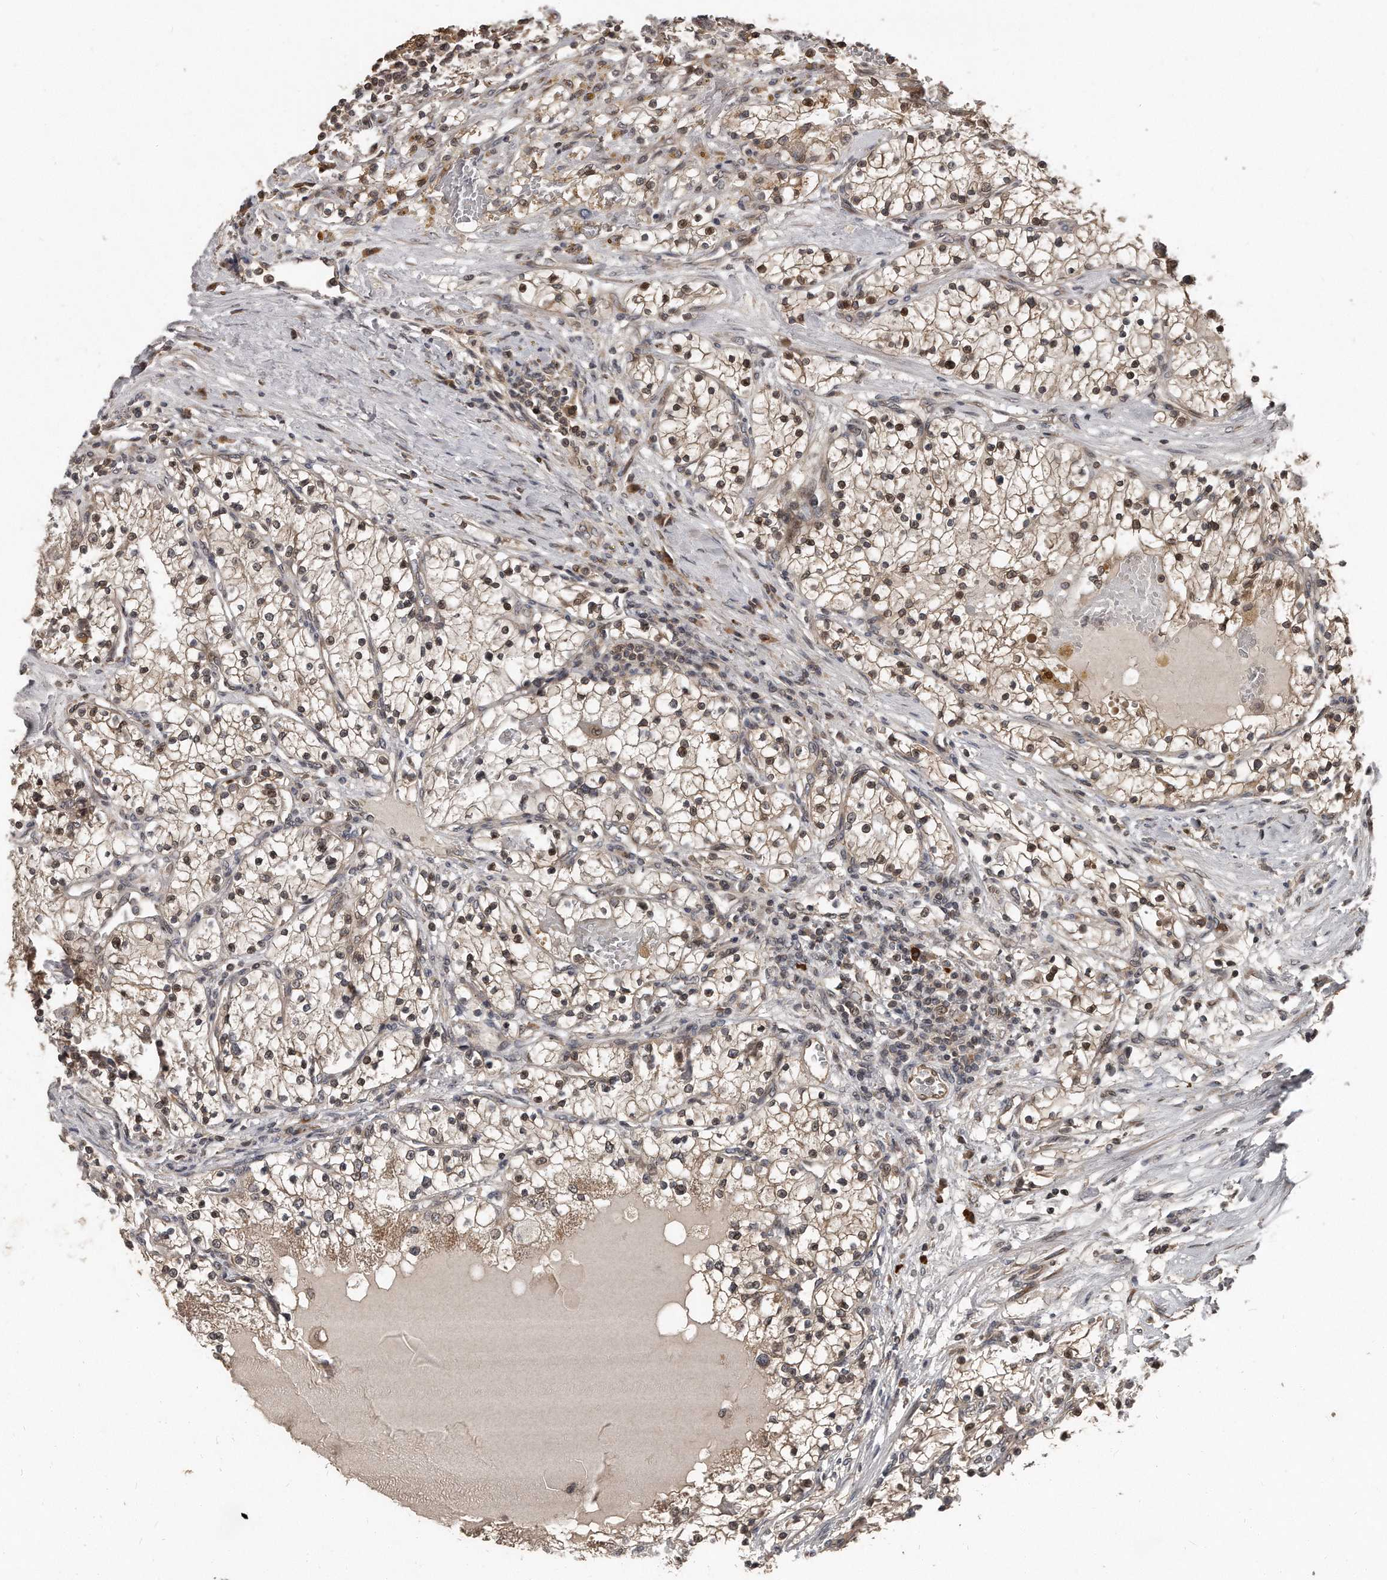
{"staining": {"intensity": "weak", "quantity": "25%-75%", "location": "nuclear"}, "tissue": "renal cancer", "cell_type": "Tumor cells", "image_type": "cancer", "snomed": [{"axis": "morphology", "description": "Normal tissue, NOS"}, {"axis": "morphology", "description": "Adenocarcinoma, NOS"}, {"axis": "topography", "description": "Kidney"}], "caption": "Renal adenocarcinoma stained for a protein reveals weak nuclear positivity in tumor cells.", "gene": "GCH1", "patient": {"sex": "male", "age": 68}}